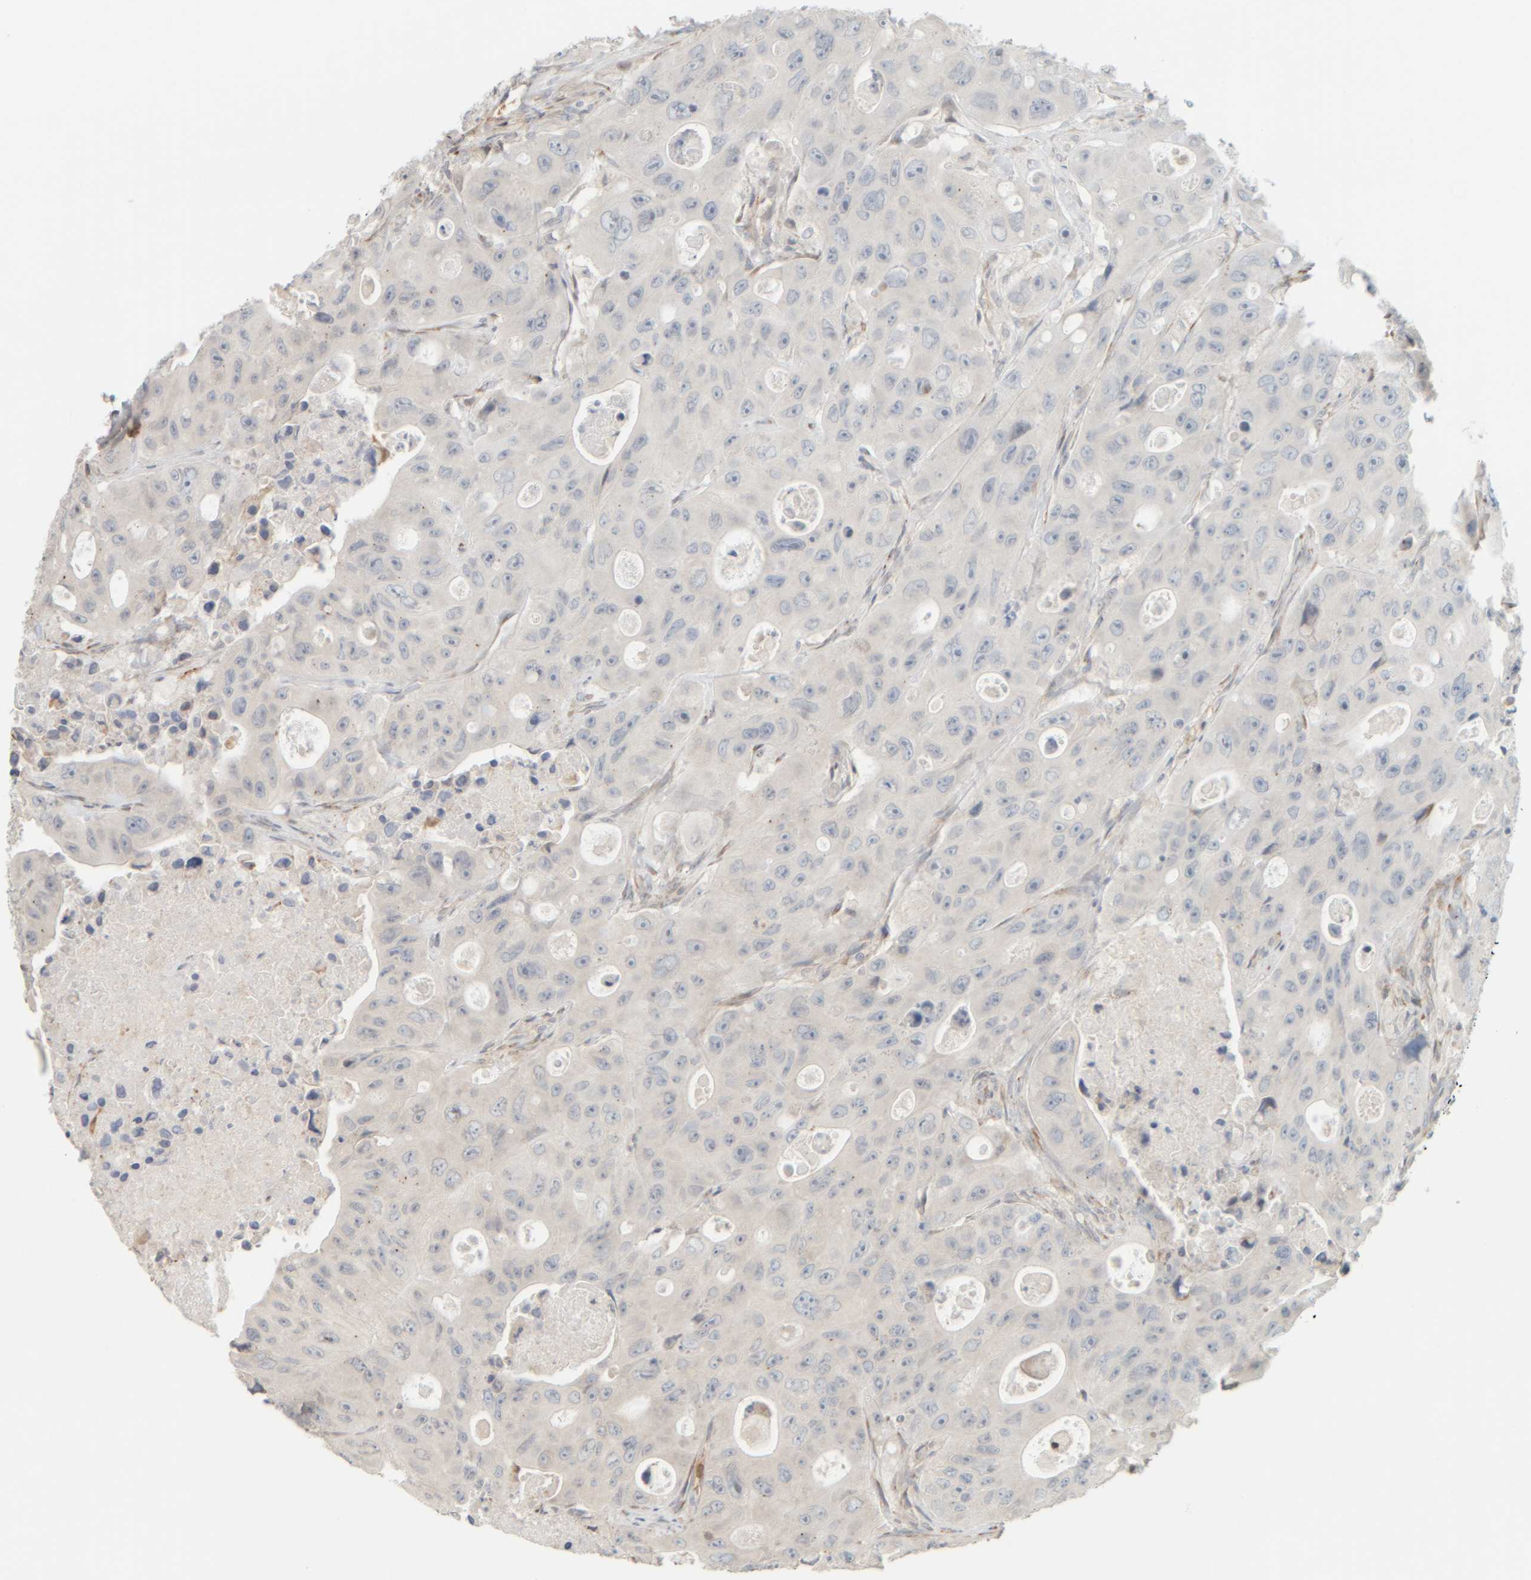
{"staining": {"intensity": "negative", "quantity": "none", "location": "none"}, "tissue": "colorectal cancer", "cell_type": "Tumor cells", "image_type": "cancer", "snomed": [{"axis": "morphology", "description": "Adenocarcinoma, NOS"}, {"axis": "topography", "description": "Colon"}], "caption": "IHC histopathology image of human colorectal adenocarcinoma stained for a protein (brown), which shows no staining in tumor cells.", "gene": "PTGES3L-AARSD1", "patient": {"sex": "female", "age": 46}}